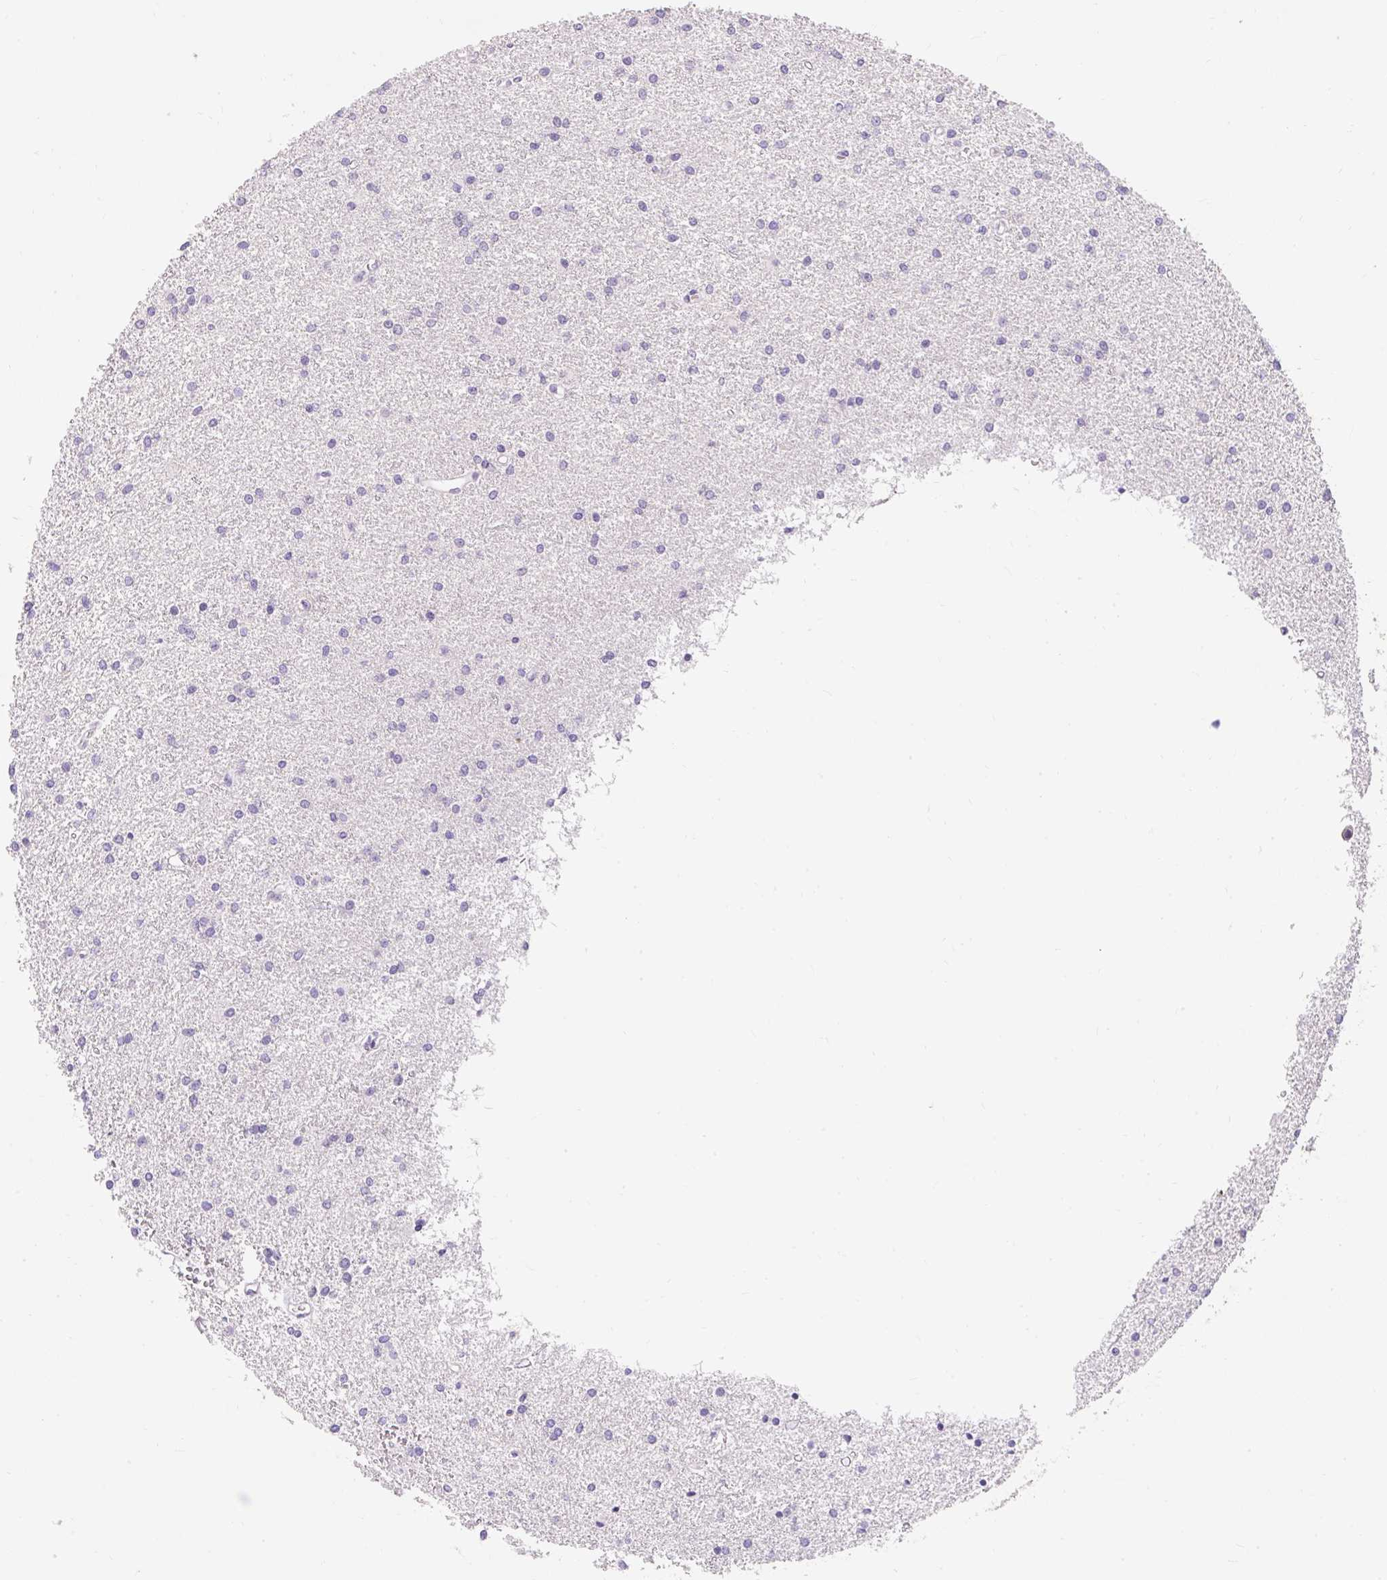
{"staining": {"intensity": "negative", "quantity": "none", "location": "none"}, "tissue": "glioma", "cell_type": "Tumor cells", "image_type": "cancer", "snomed": [{"axis": "morphology", "description": "Glioma, malignant, High grade"}, {"axis": "topography", "description": "Brain"}], "caption": "DAB (3,3'-diaminobenzidine) immunohistochemical staining of malignant glioma (high-grade) shows no significant staining in tumor cells.", "gene": "TMEM150C", "patient": {"sex": "female", "age": 50}}